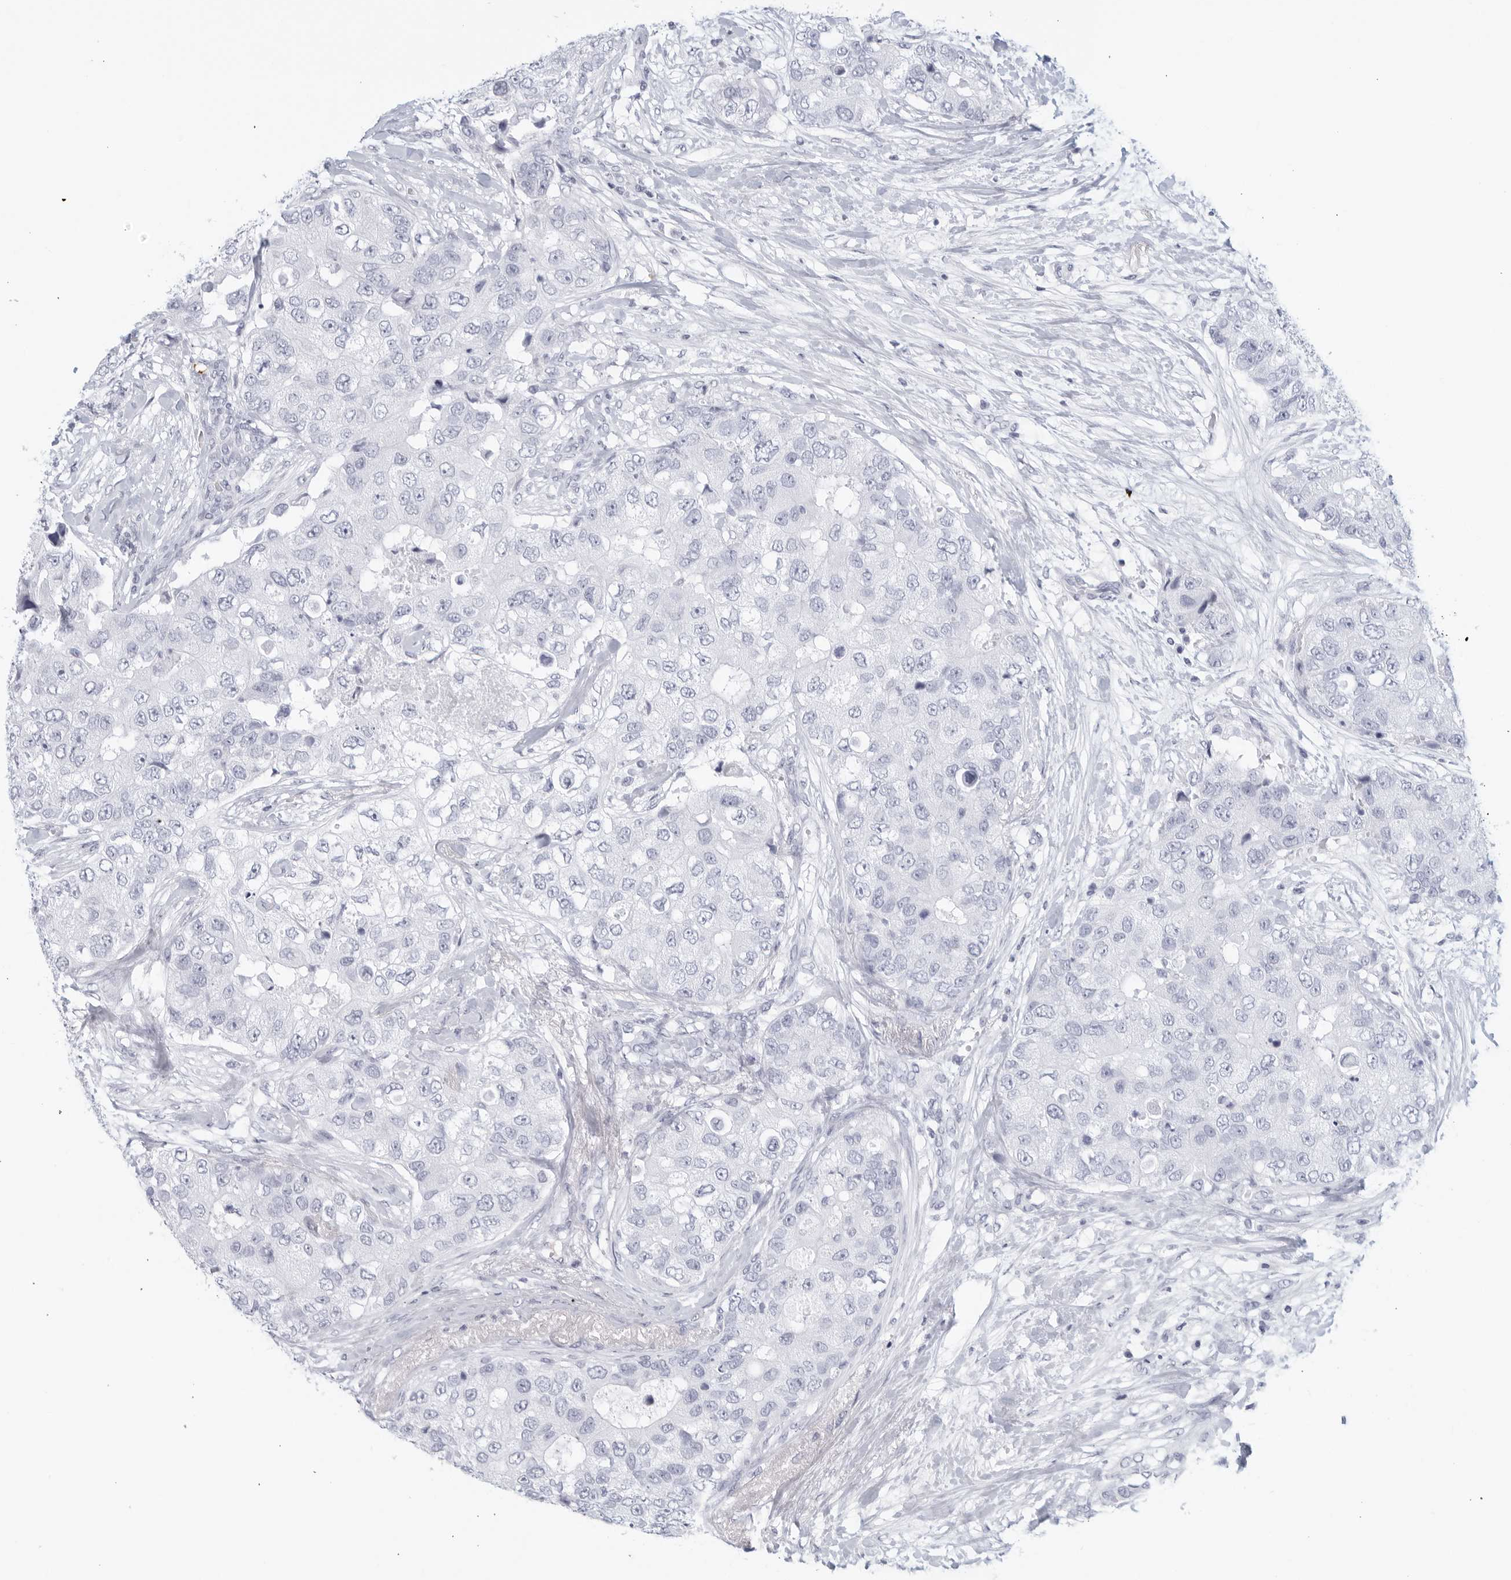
{"staining": {"intensity": "negative", "quantity": "none", "location": "none"}, "tissue": "breast cancer", "cell_type": "Tumor cells", "image_type": "cancer", "snomed": [{"axis": "morphology", "description": "Duct carcinoma"}, {"axis": "topography", "description": "Breast"}], "caption": "This is a micrograph of immunohistochemistry staining of breast cancer, which shows no positivity in tumor cells.", "gene": "FGG", "patient": {"sex": "female", "age": 62}}